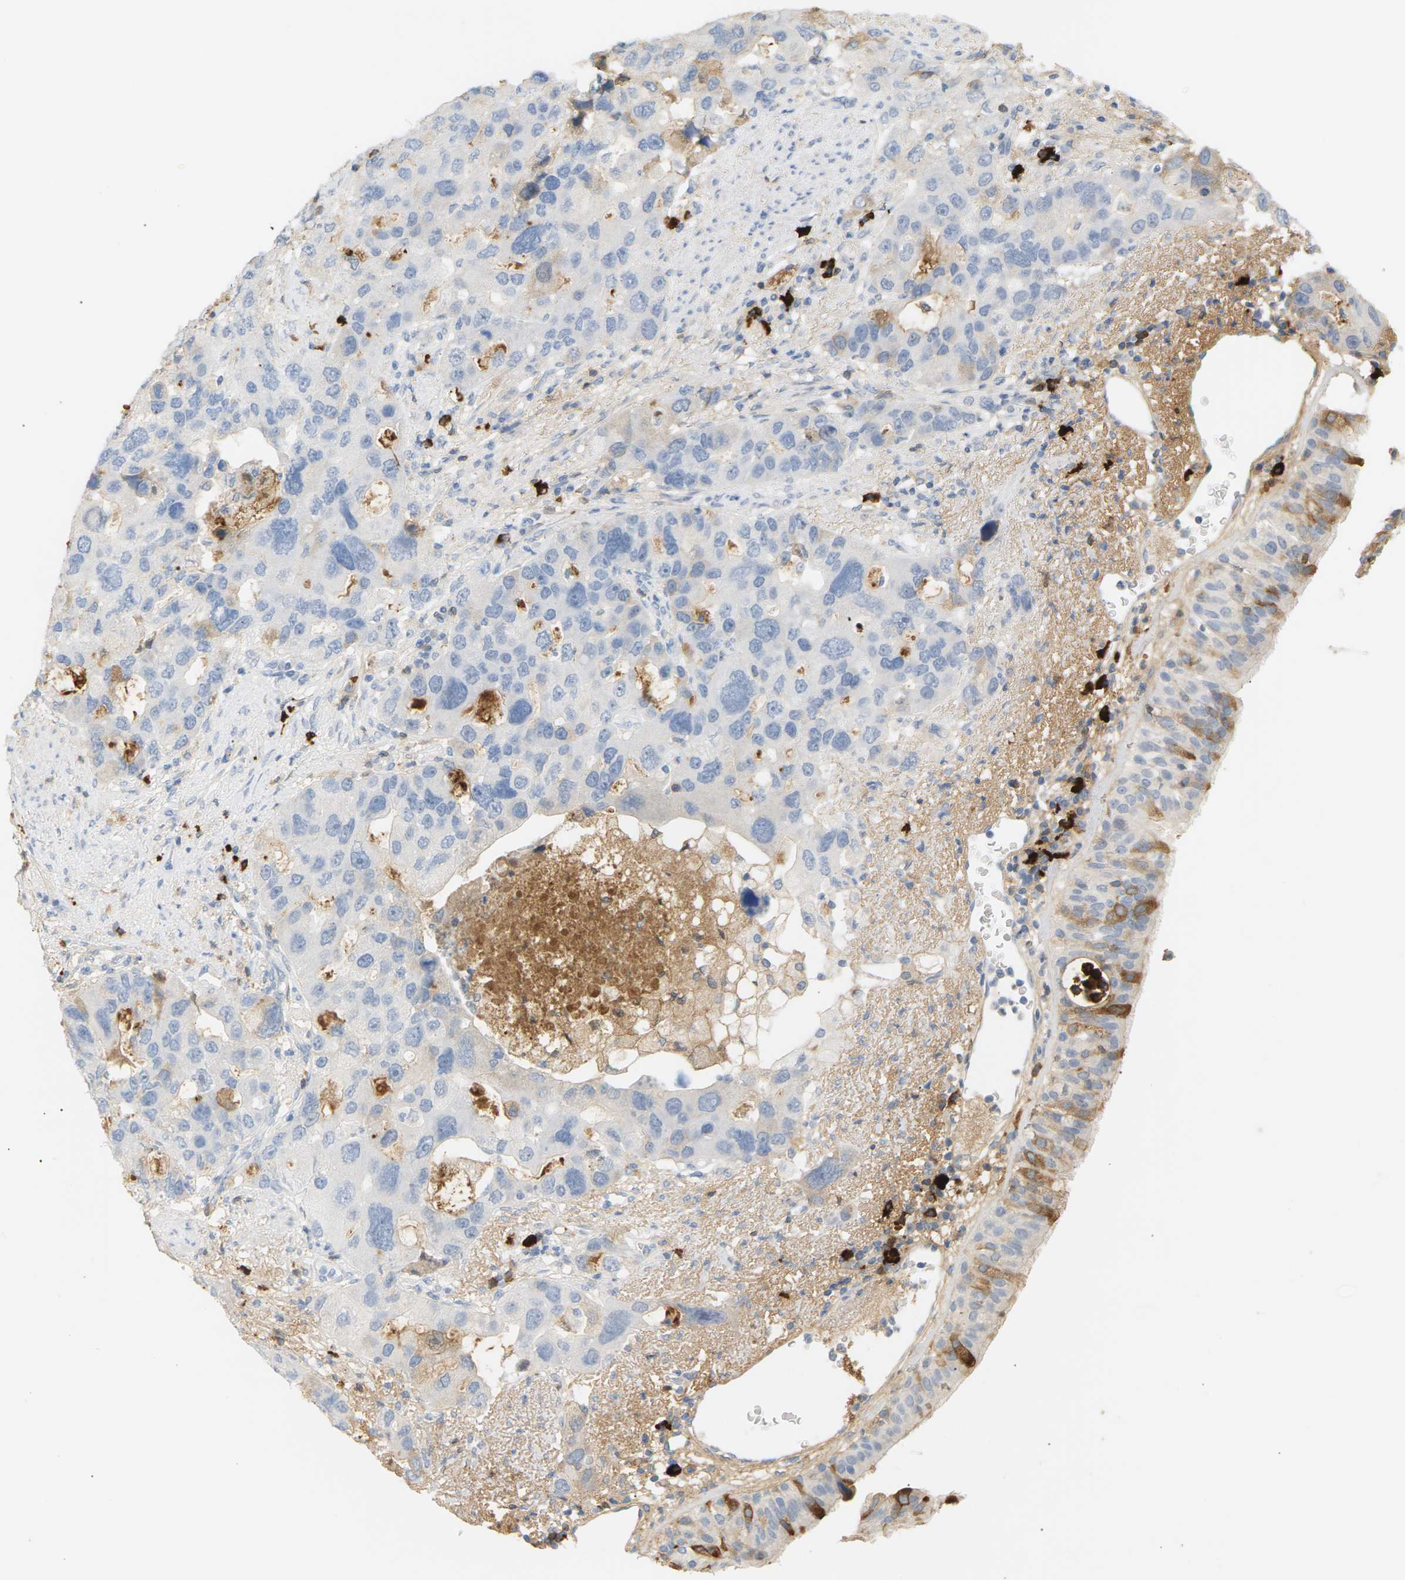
{"staining": {"intensity": "weak", "quantity": ">75%", "location": "cytoplasmic/membranous"}, "tissue": "bronchus", "cell_type": "Respiratory epithelial cells", "image_type": "normal", "snomed": [{"axis": "morphology", "description": "Normal tissue, NOS"}, {"axis": "morphology", "description": "Adenocarcinoma, NOS"}, {"axis": "morphology", "description": "Adenocarcinoma, metastatic, NOS"}, {"axis": "topography", "description": "Lymph node"}, {"axis": "topography", "description": "Bronchus"}, {"axis": "topography", "description": "Lung"}], "caption": "IHC staining of benign bronchus, which shows low levels of weak cytoplasmic/membranous staining in approximately >75% of respiratory epithelial cells indicating weak cytoplasmic/membranous protein positivity. The staining was performed using DAB (3,3'-diaminobenzidine) (brown) for protein detection and nuclei were counterstained in hematoxylin (blue).", "gene": "IGLC3", "patient": {"sex": "female", "age": 54}}